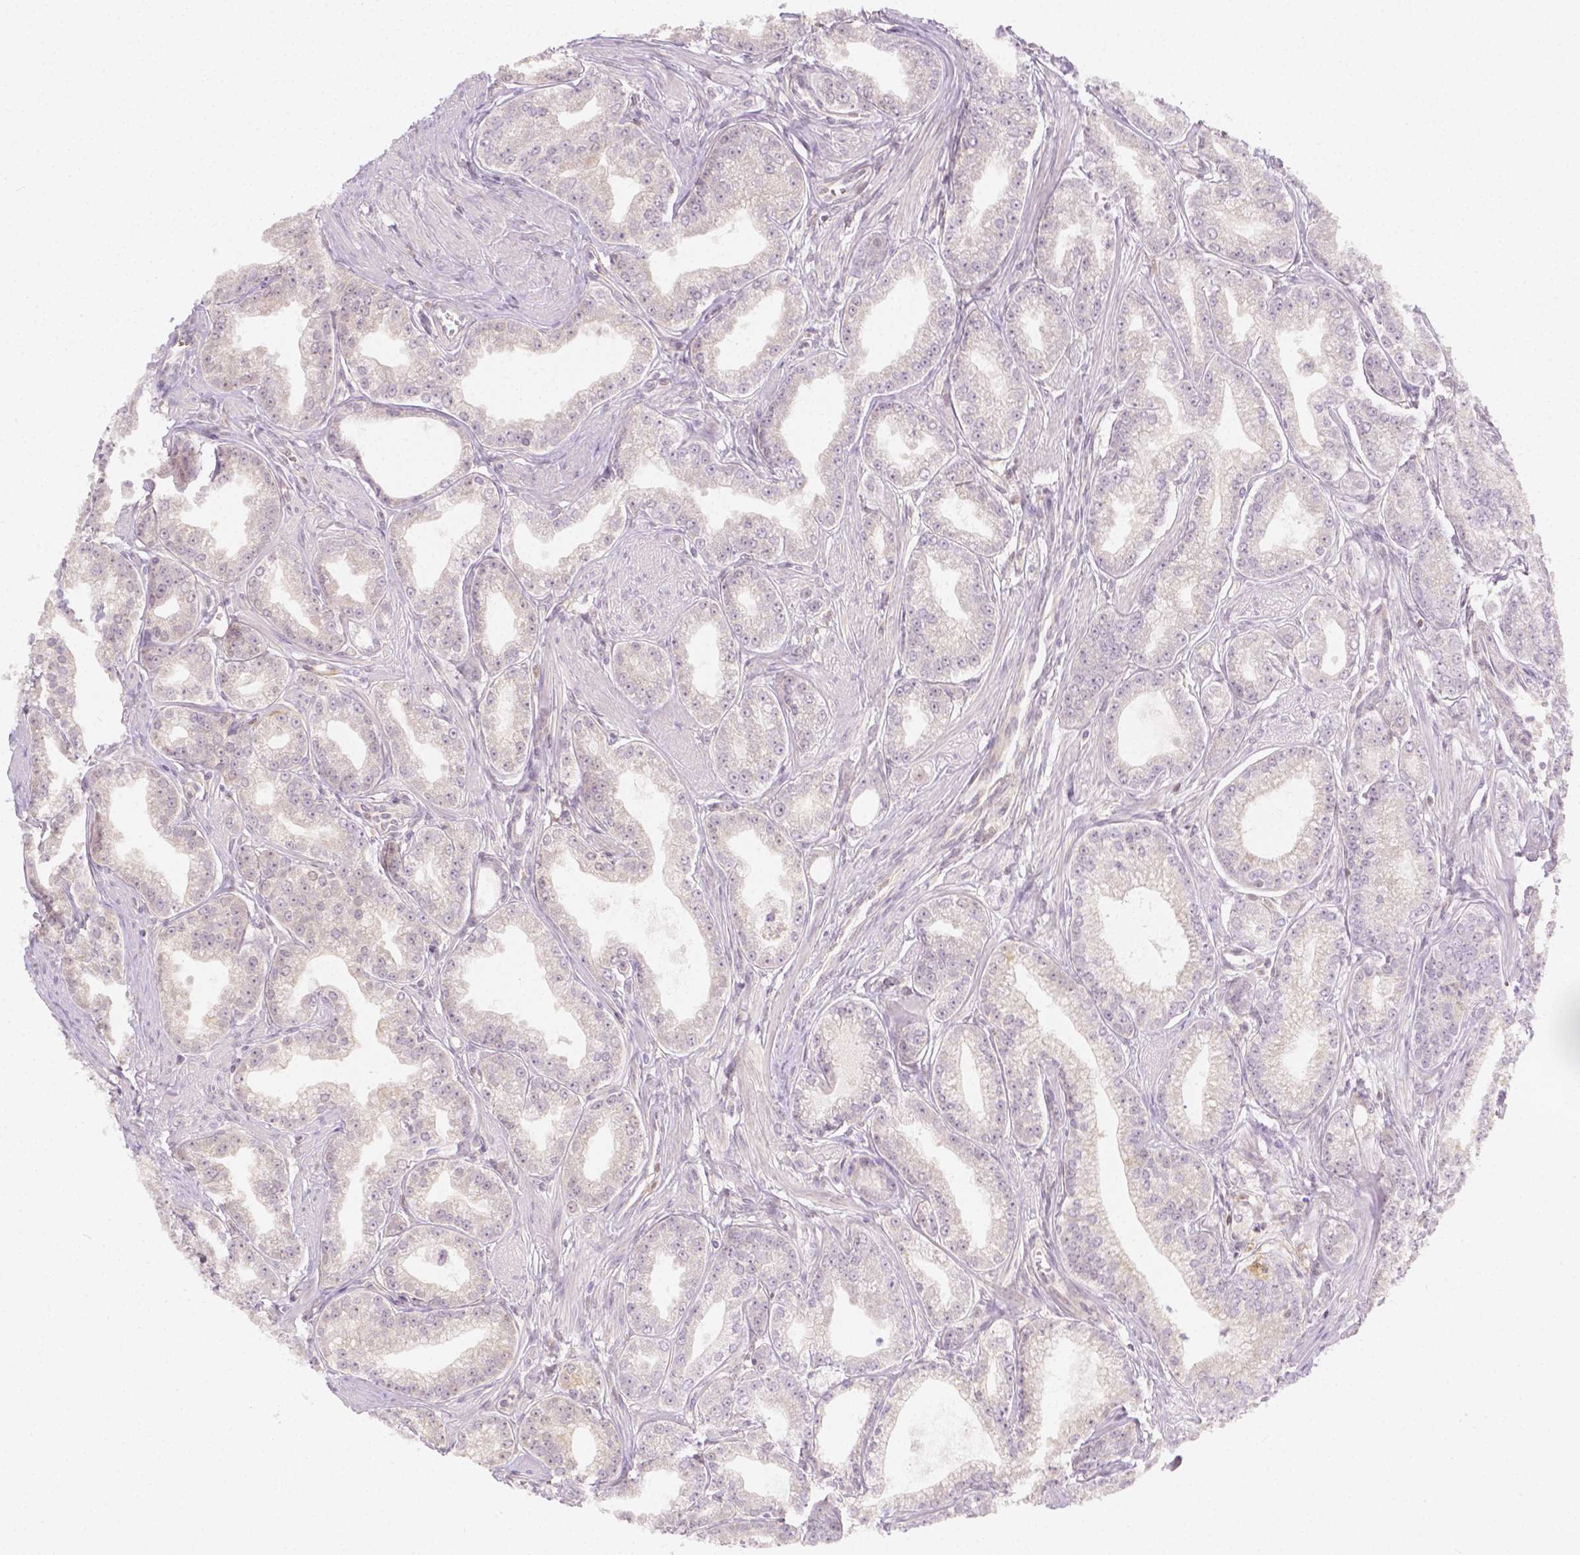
{"staining": {"intensity": "weak", "quantity": "<25%", "location": "cytoplasmic/membranous"}, "tissue": "prostate cancer", "cell_type": "Tumor cells", "image_type": "cancer", "snomed": [{"axis": "morphology", "description": "Adenocarcinoma, NOS"}, {"axis": "topography", "description": "Prostate"}], "caption": "Histopathology image shows no significant protein positivity in tumor cells of prostate adenocarcinoma. (DAB immunohistochemistry (IHC), high magnification).", "gene": "SGTB", "patient": {"sex": "male", "age": 71}}